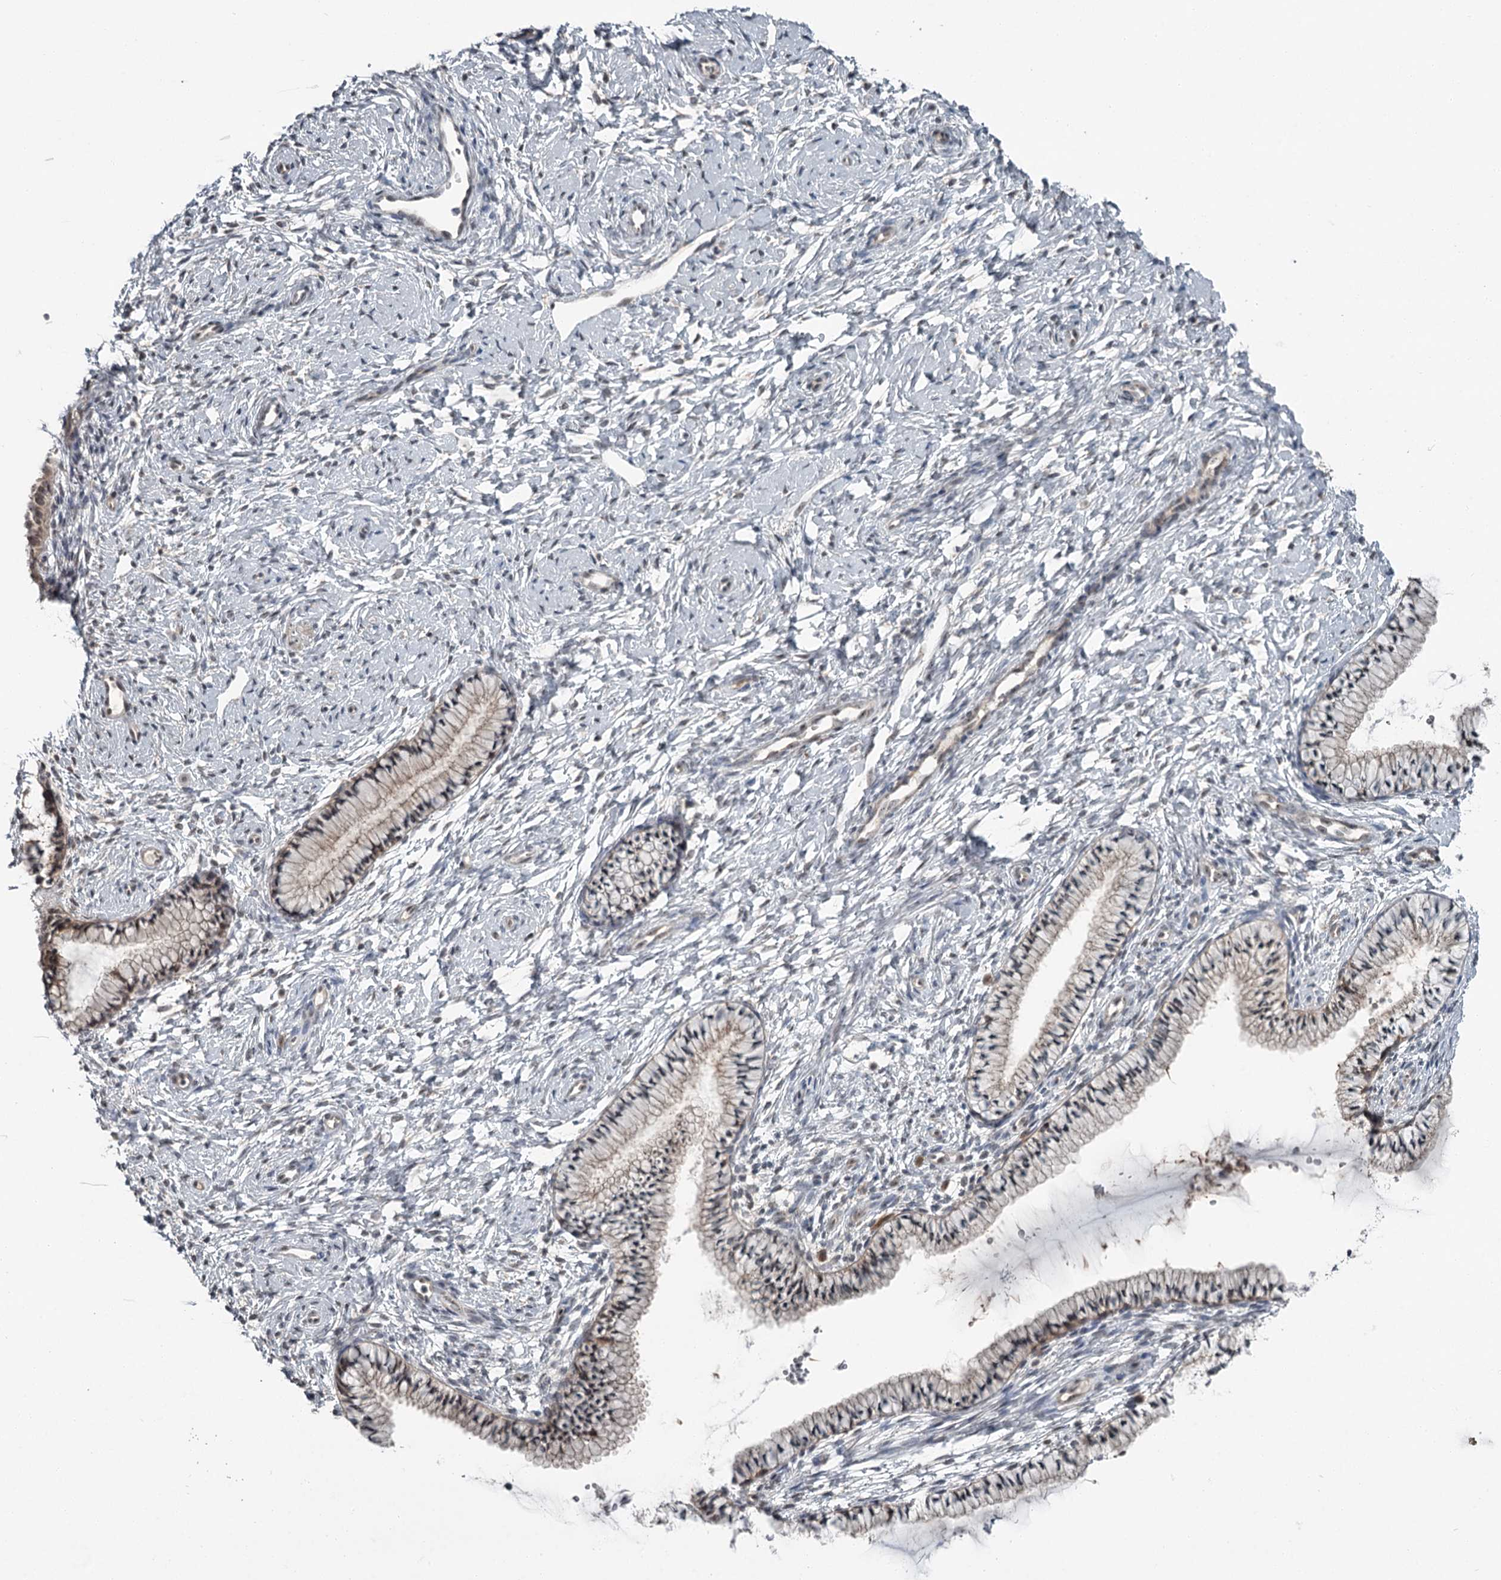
{"staining": {"intensity": "weak", "quantity": "<25%", "location": "cytoplasmic/membranous"}, "tissue": "cervix", "cell_type": "Glandular cells", "image_type": "normal", "snomed": [{"axis": "morphology", "description": "Normal tissue, NOS"}, {"axis": "topography", "description": "Cervix"}], "caption": "The micrograph reveals no staining of glandular cells in unremarkable cervix.", "gene": "EXOSC1", "patient": {"sex": "female", "age": 33}}